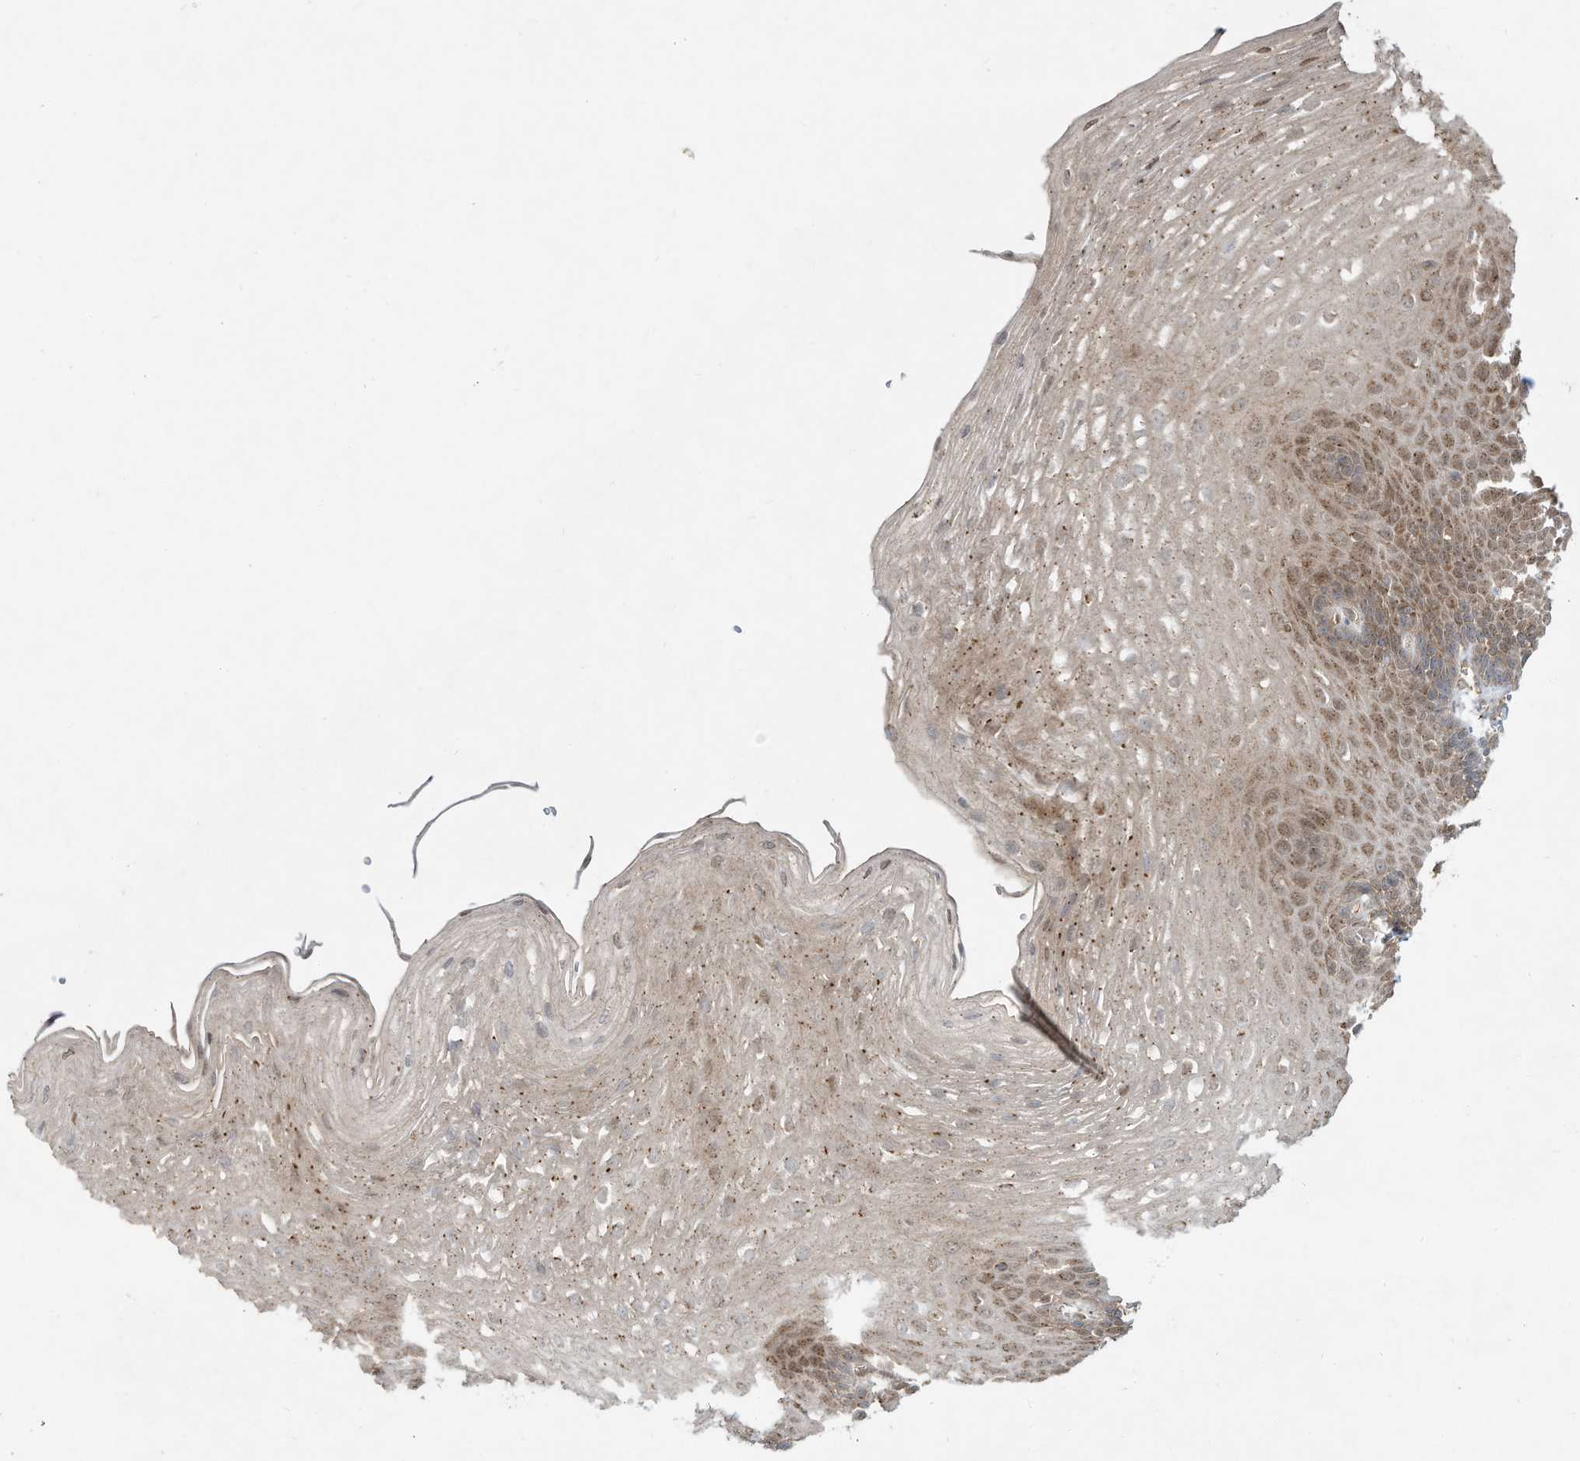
{"staining": {"intensity": "moderate", "quantity": ">75%", "location": "cytoplasmic/membranous,nuclear"}, "tissue": "esophagus", "cell_type": "Squamous epithelial cells", "image_type": "normal", "snomed": [{"axis": "morphology", "description": "Normal tissue, NOS"}, {"axis": "topography", "description": "Esophagus"}], "caption": "A medium amount of moderate cytoplasmic/membranous,nuclear expression is present in approximately >75% of squamous epithelial cells in unremarkable esophagus. The protein is shown in brown color, while the nuclei are stained blue.", "gene": "CUX1", "patient": {"sex": "female", "age": 66}}